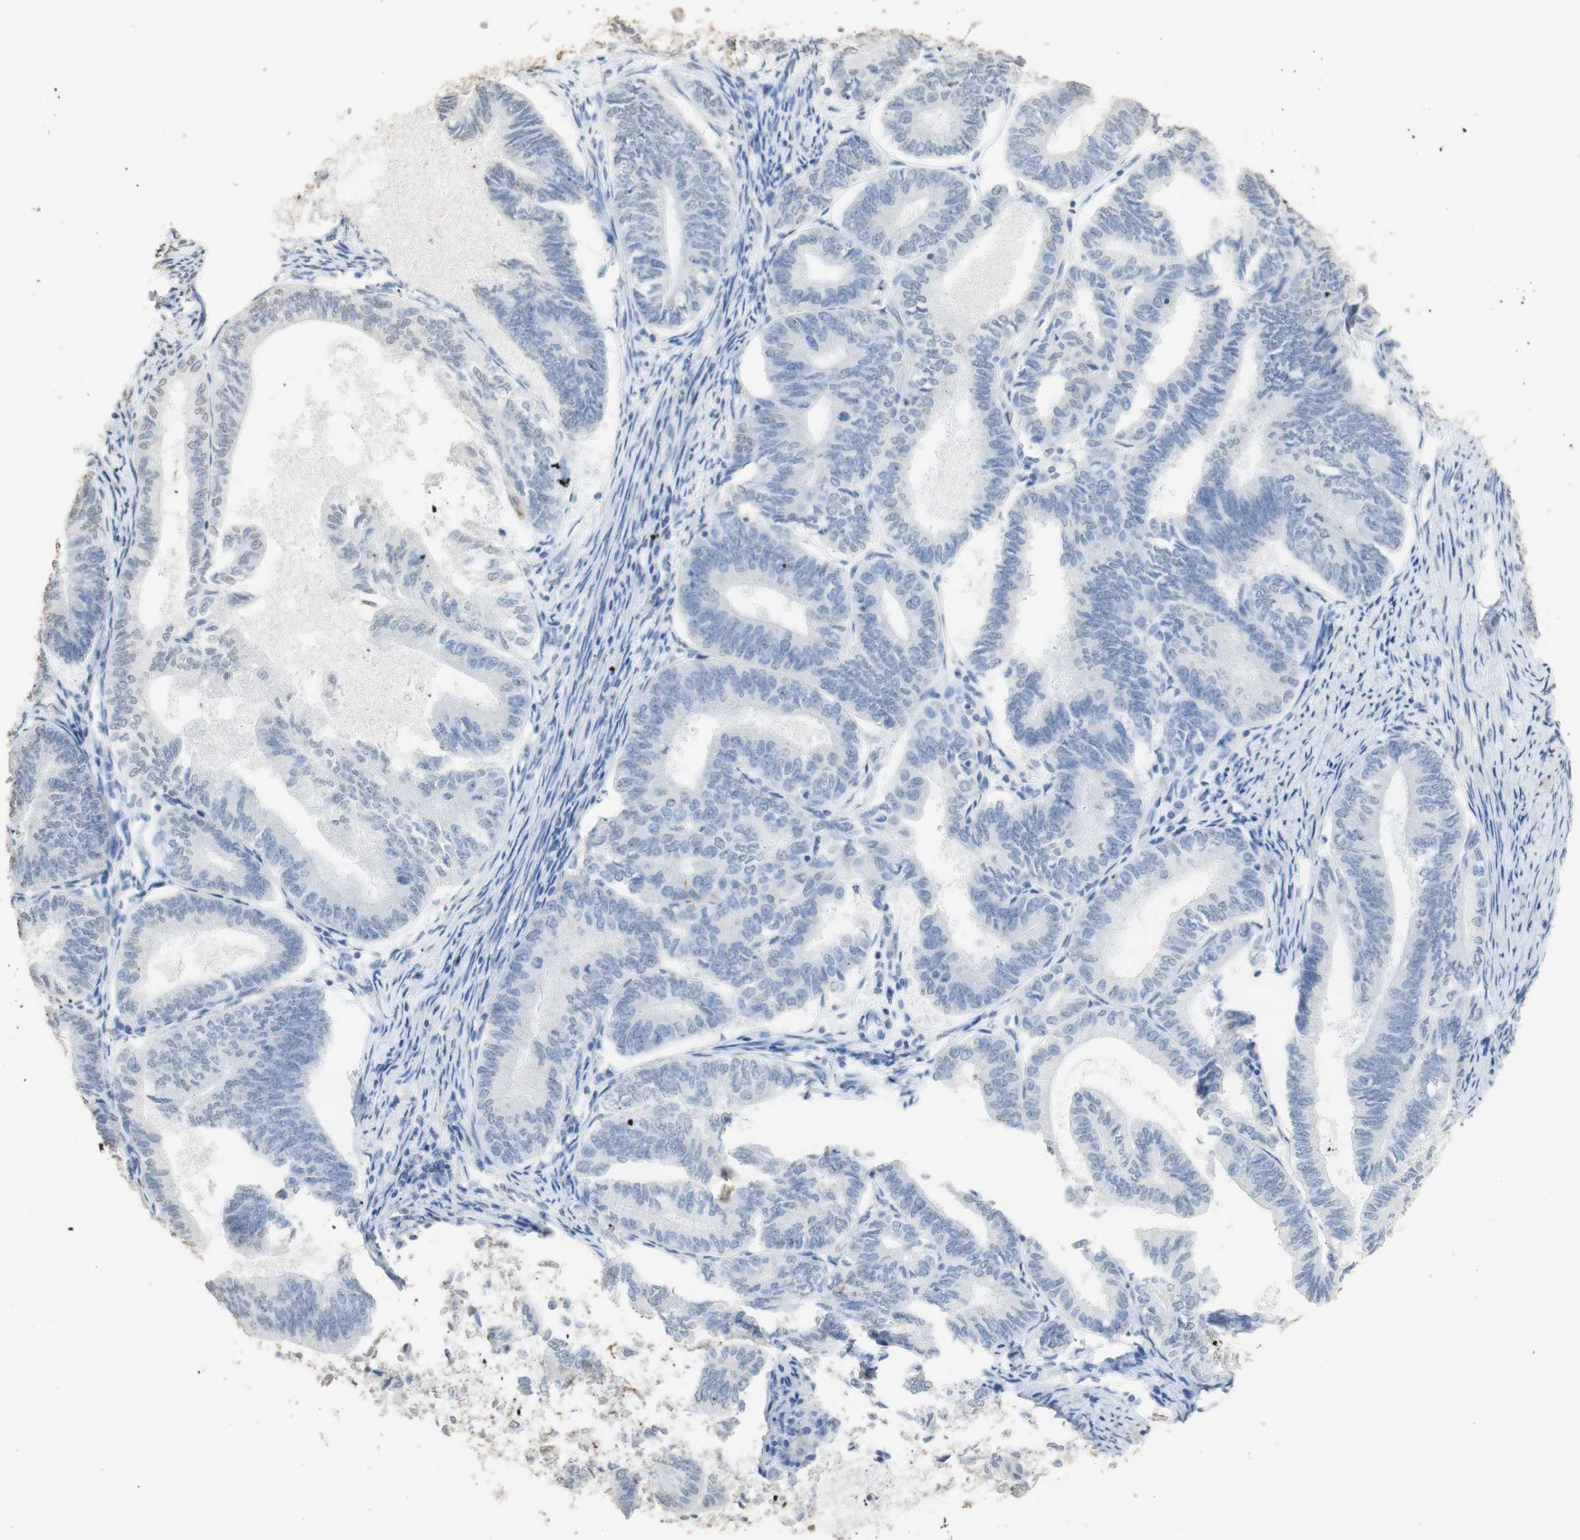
{"staining": {"intensity": "negative", "quantity": "none", "location": "none"}, "tissue": "endometrial cancer", "cell_type": "Tumor cells", "image_type": "cancer", "snomed": [{"axis": "morphology", "description": "Adenocarcinoma, NOS"}, {"axis": "topography", "description": "Endometrium"}], "caption": "IHC histopathology image of human endometrial cancer stained for a protein (brown), which exhibits no expression in tumor cells.", "gene": "L1CAM", "patient": {"sex": "female", "age": 86}}